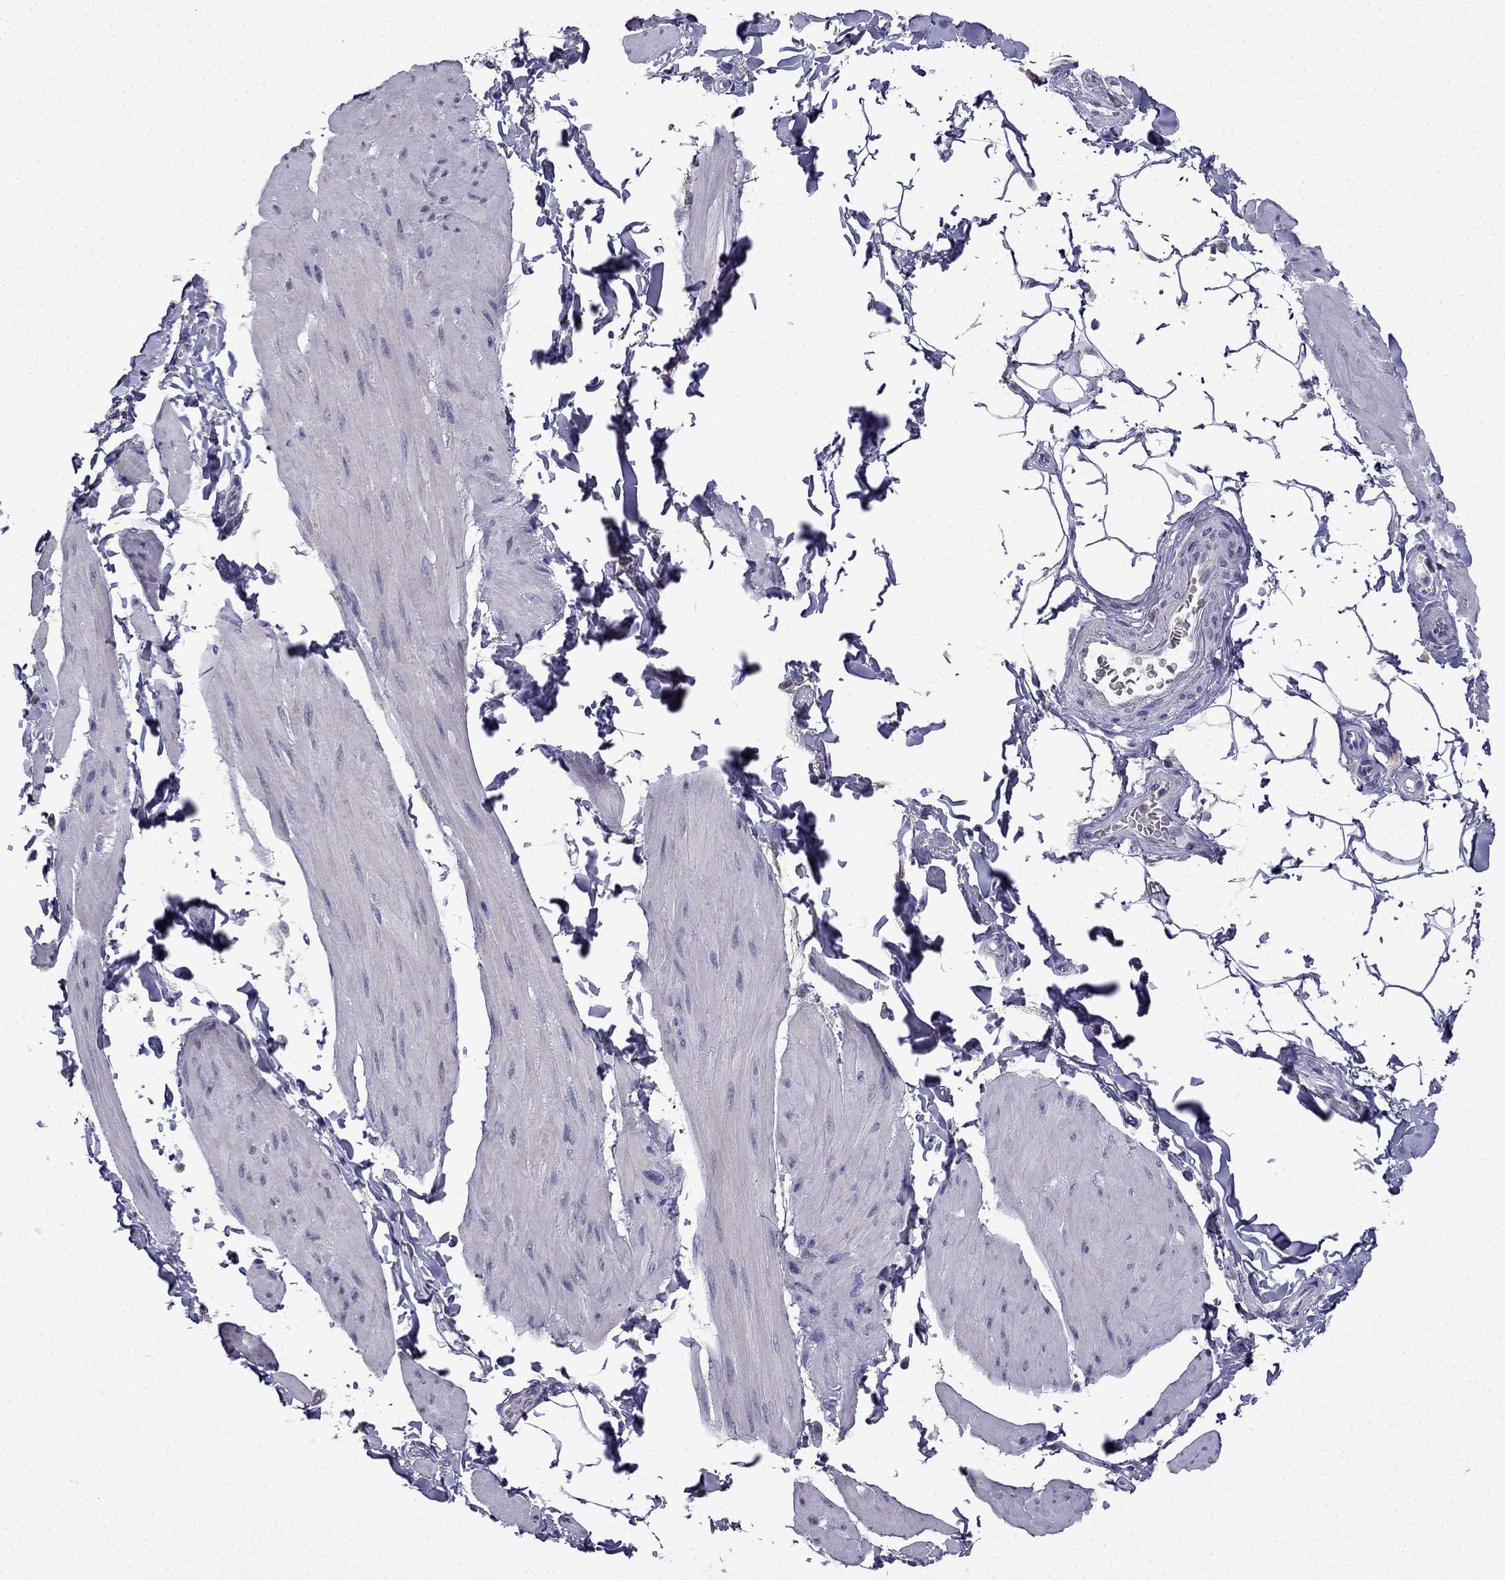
{"staining": {"intensity": "negative", "quantity": "none", "location": "none"}, "tissue": "smooth muscle", "cell_type": "Smooth muscle cells", "image_type": "normal", "snomed": [{"axis": "morphology", "description": "Normal tissue, NOS"}, {"axis": "topography", "description": "Adipose tissue"}, {"axis": "topography", "description": "Smooth muscle"}, {"axis": "topography", "description": "Peripheral nerve tissue"}], "caption": "This is a image of immunohistochemistry (IHC) staining of unremarkable smooth muscle, which shows no staining in smooth muscle cells. (Stains: DAB immunohistochemistry with hematoxylin counter stain, Microscopy: brightfield microscopy at high magnification).", "gene": "UHRF1", "patient": {"sex": "male", "age": 83}}